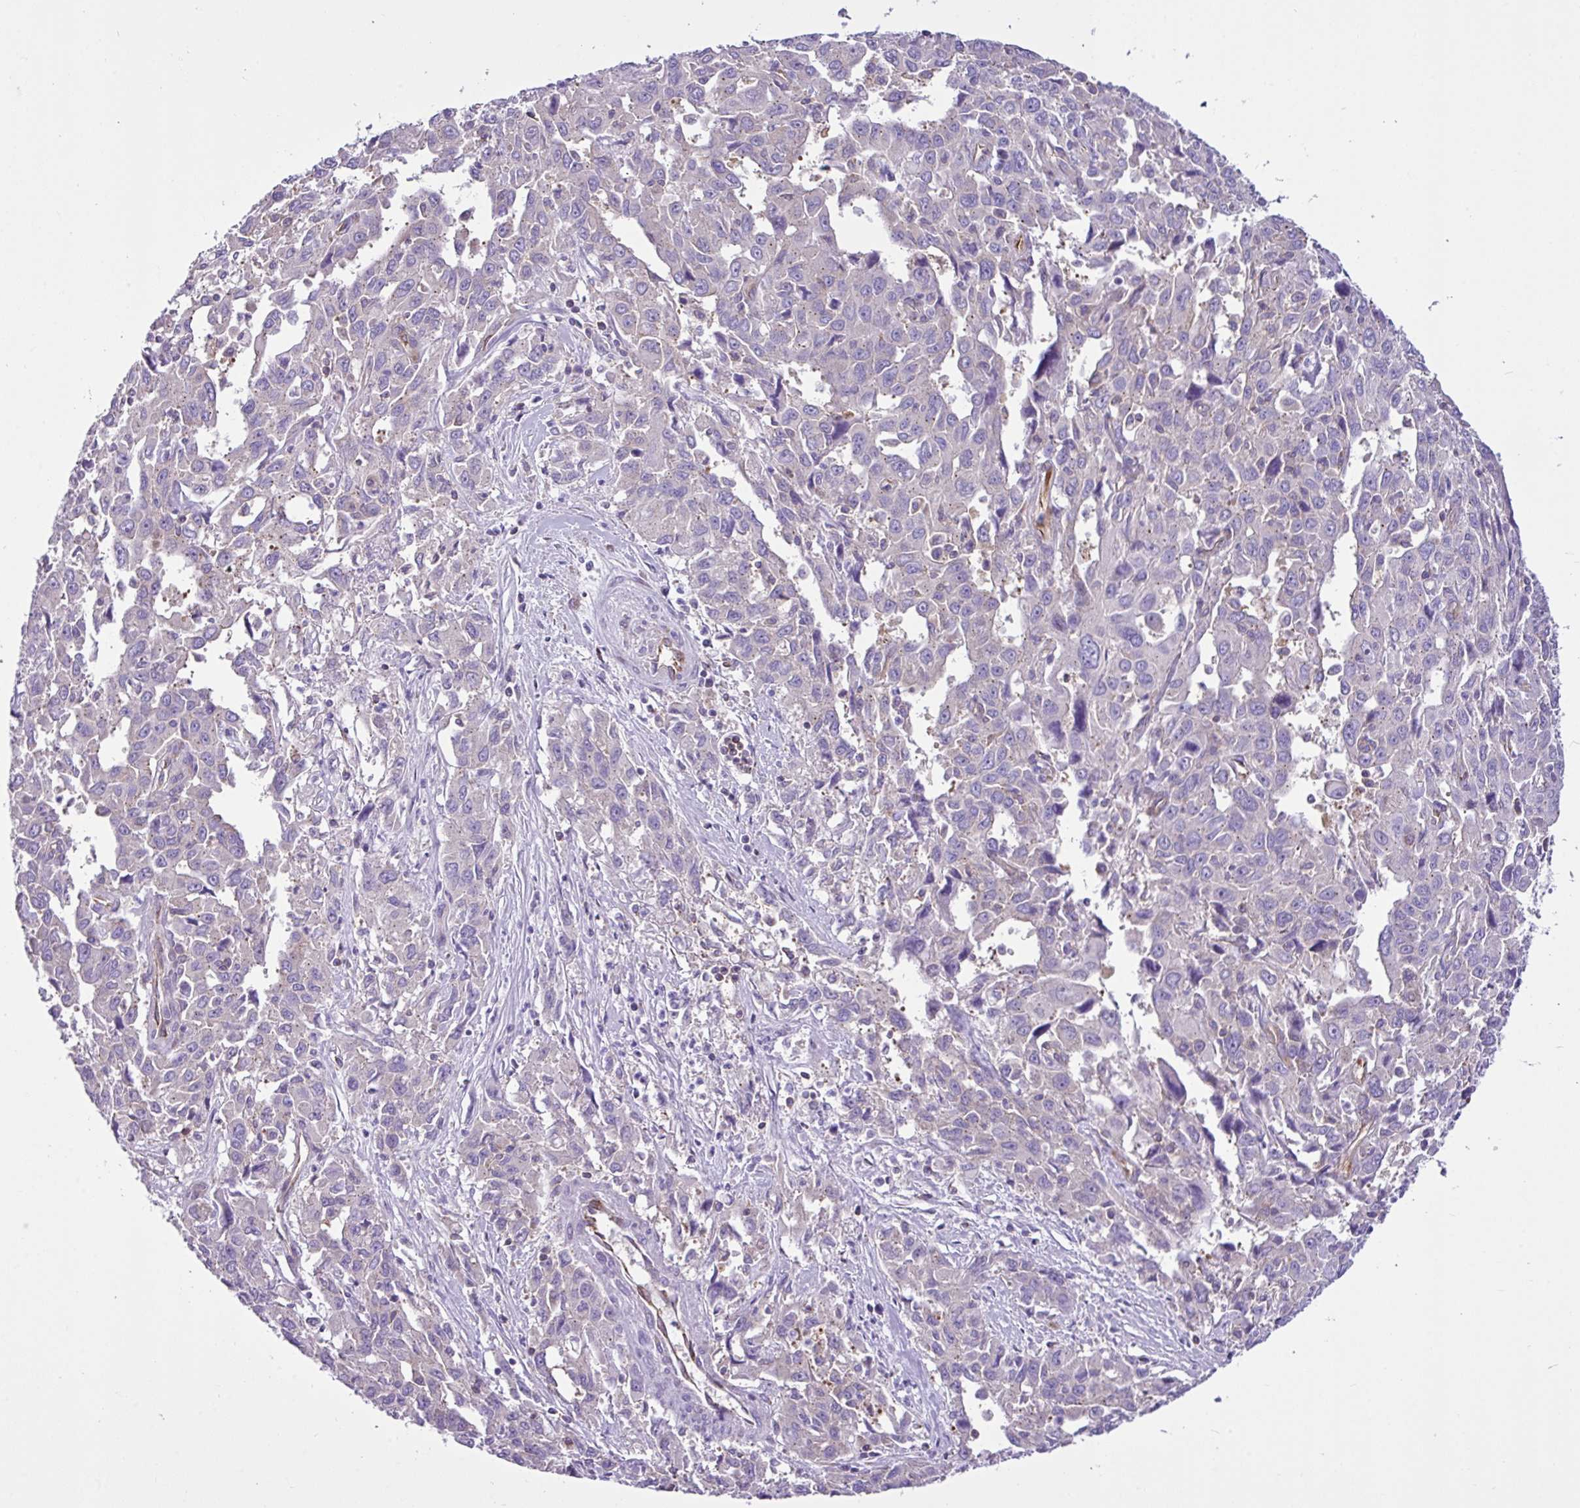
{"staining": {"intensity": "negative", "quantity": "none", "location": "none"}, "tissue": "liver cancer", "cell_type": "Tumor cells", "image_type": "cancer", "snomed": [{"axis": "morphology", "description": "Carcinoma, Hepatocellular, NOS"}, {"axis": "topography", "description": "Liver"}], "caption": "A high-resolution histopathology image shows immunohistochemistry (IHC) staining of liver cancer (hepatocellular carcinoma), which shows no significant staining in tumor cells. (Immunohistochemistry (ihc), brightfield microscopy, high magnification).", "gene": "EME2", "patient": {"sex": "male", "age": 63}}